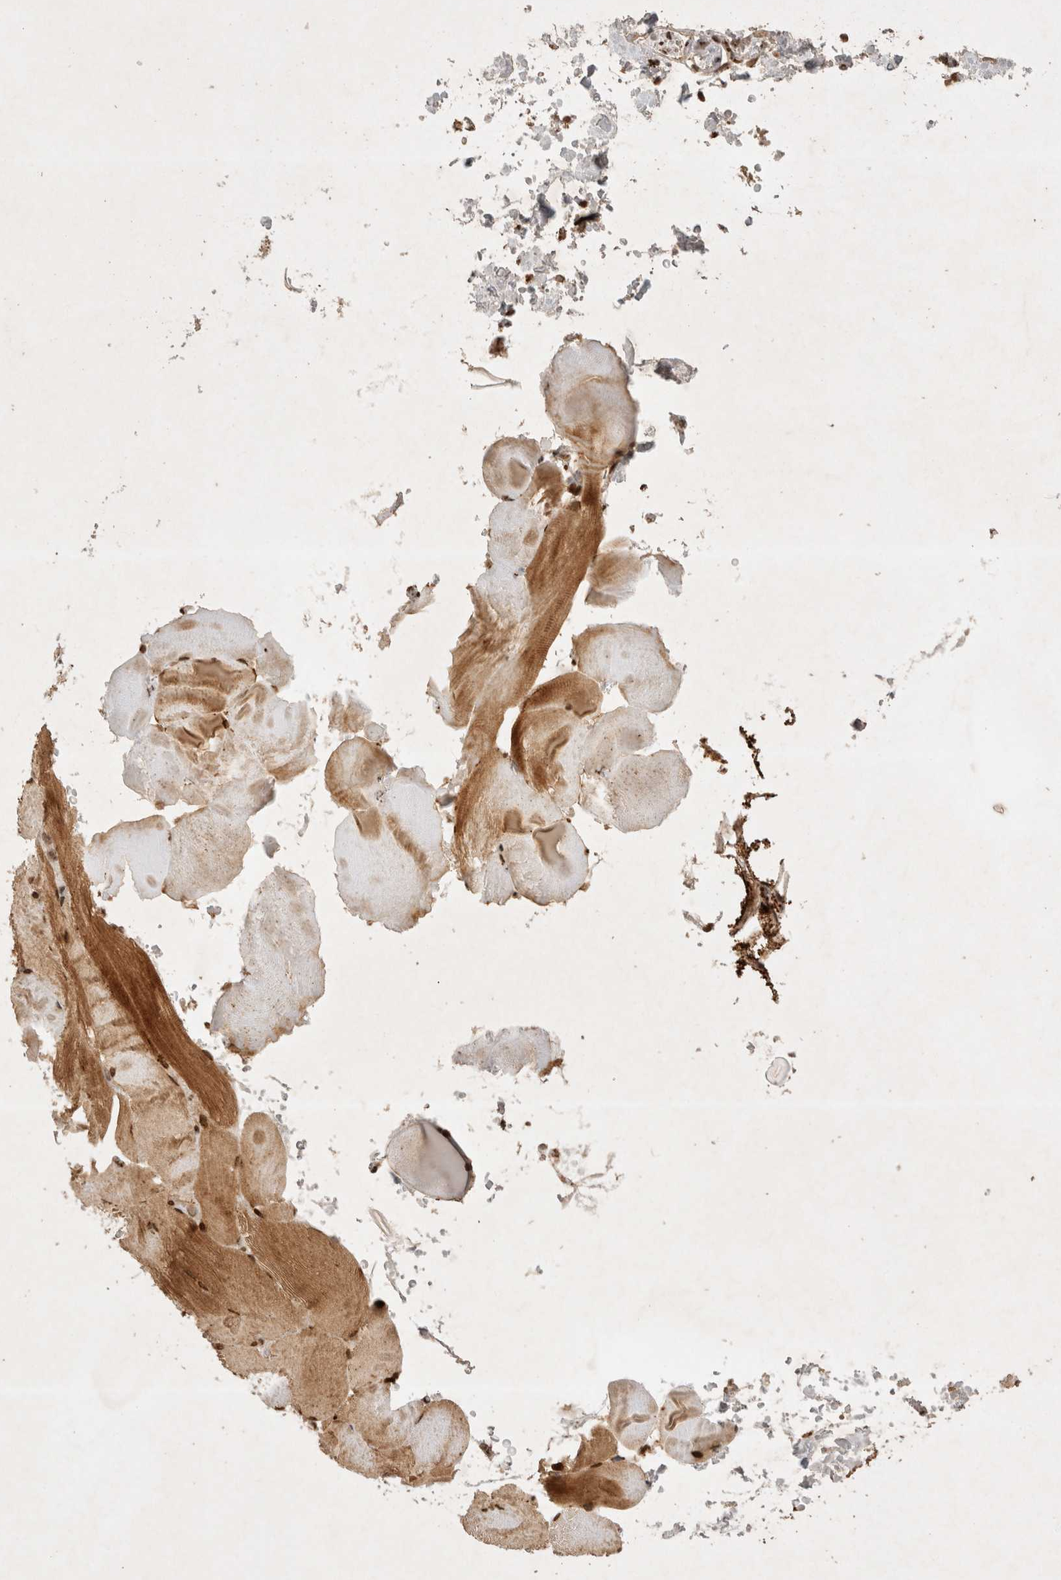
{"staining": {"intensity": "moderate", "quantity": "25%-75%", "location": "cytoplasmic/membranous"}, "tissue": "skeletal muscle", "cell_type": "Myocytes", "image_type": "normal", "snomed": [{"axis": "morphology", "description": "Normal tissue, NOS"}, {"axis": "topography", "description": "Skeletal muscle"}, {"axis": "topography", "description": "Parathyroid gland"}], "caption": "Myocytes show moderate cytoplasmic/membranous expression in about 25%-75% of cells in normal skeletal muscle.", "gene": "FAM221A", "patient": {"sex": "female", "age": 37}}